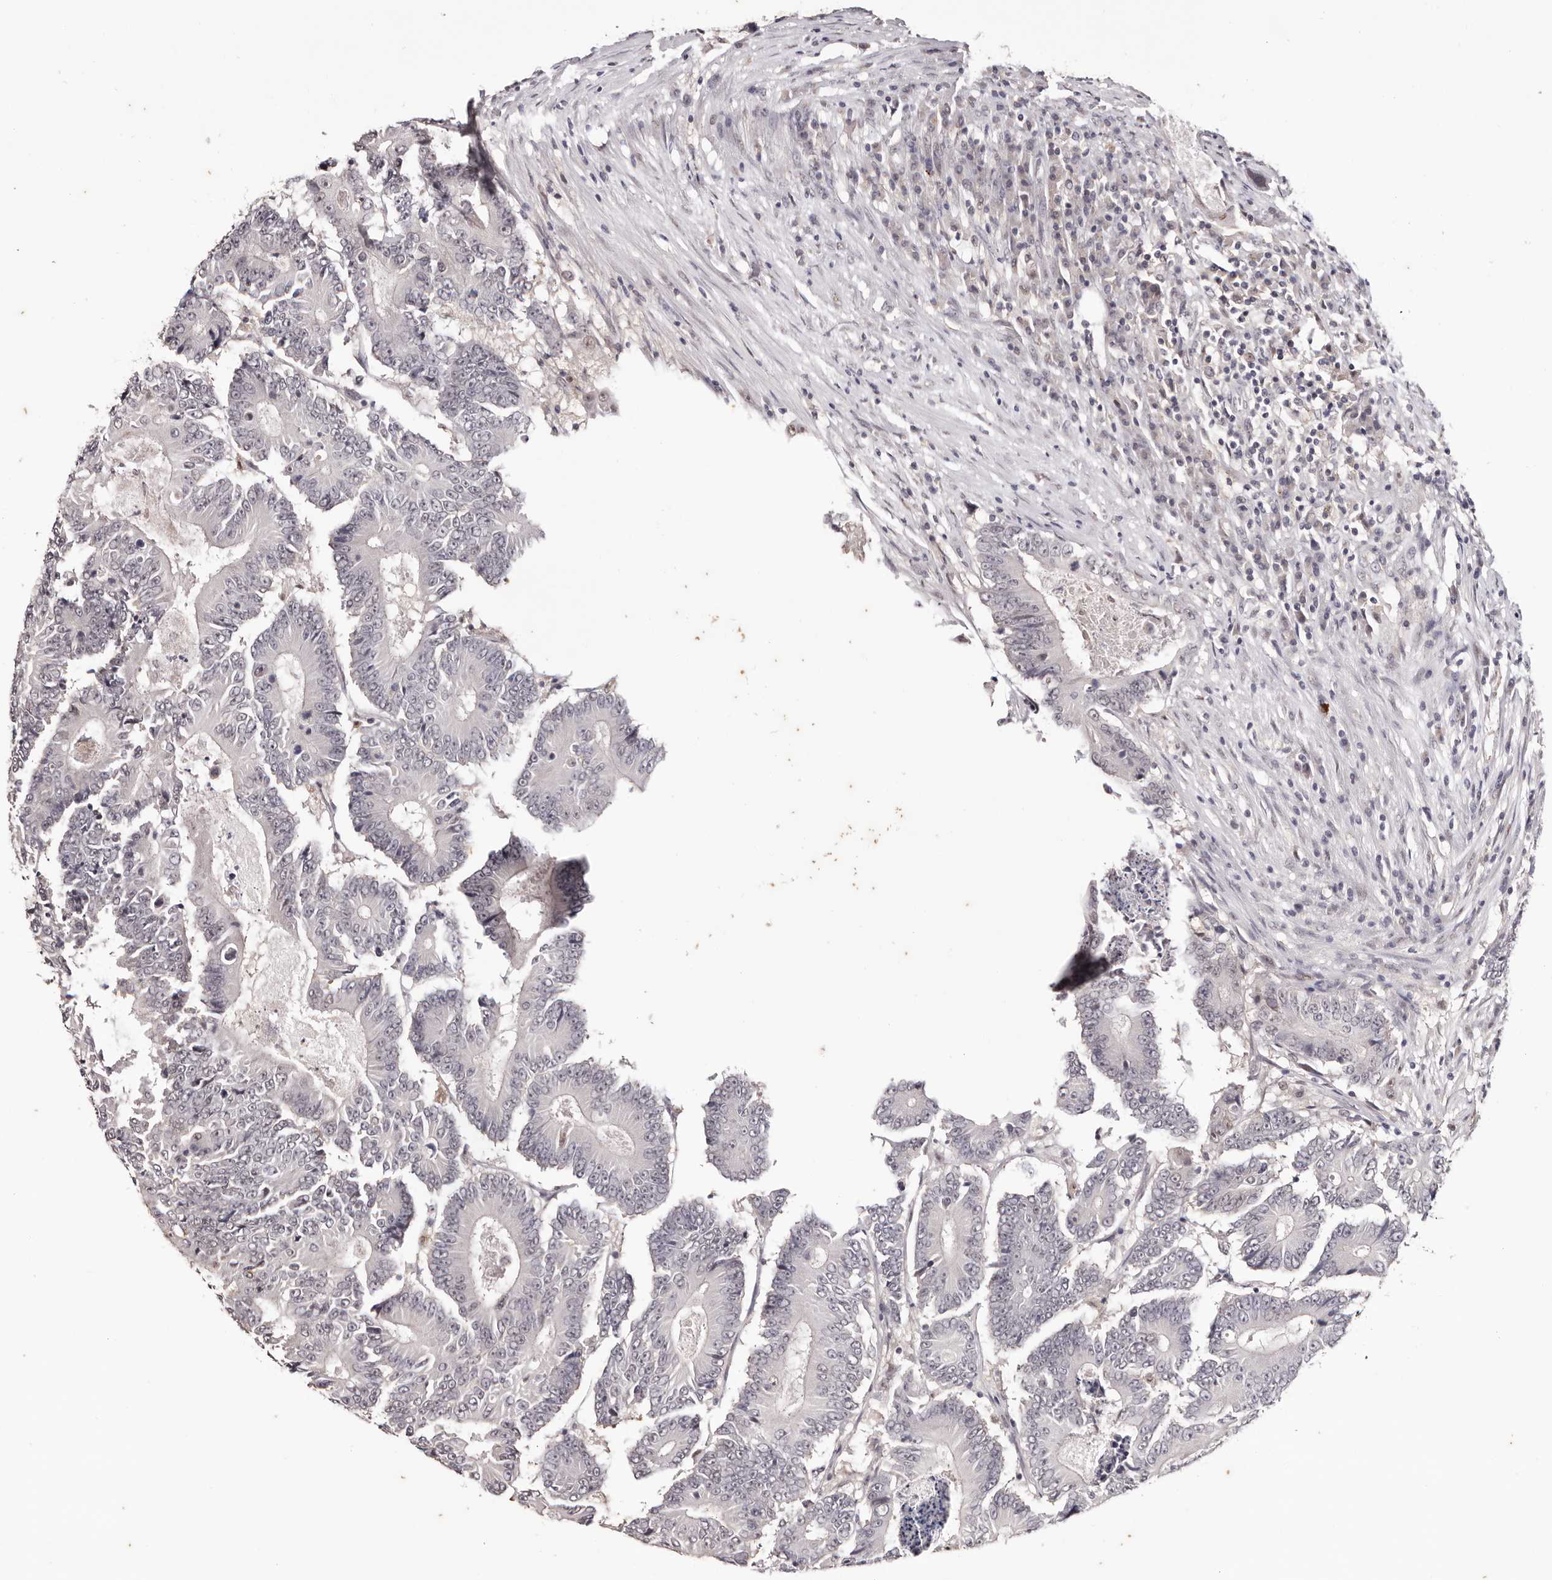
{"staining": {"intensity": "negative", "quantity": "none", "location": "none"}, "tissue": "colorectal cancer", "cell_type": "Tumor cells", "image_type": "cancer", "snomed": [{"axis": "morphology", "description": "Adenocarcinoma, NOS"}, {"axis": "topography", "description": "Colon"}], "caption": "Tumor cells are negative for brown protein staining in adenocarcinoma (colorectal).", "gene": "TYW3", "patient": {"sex": "male", "age": 83}}